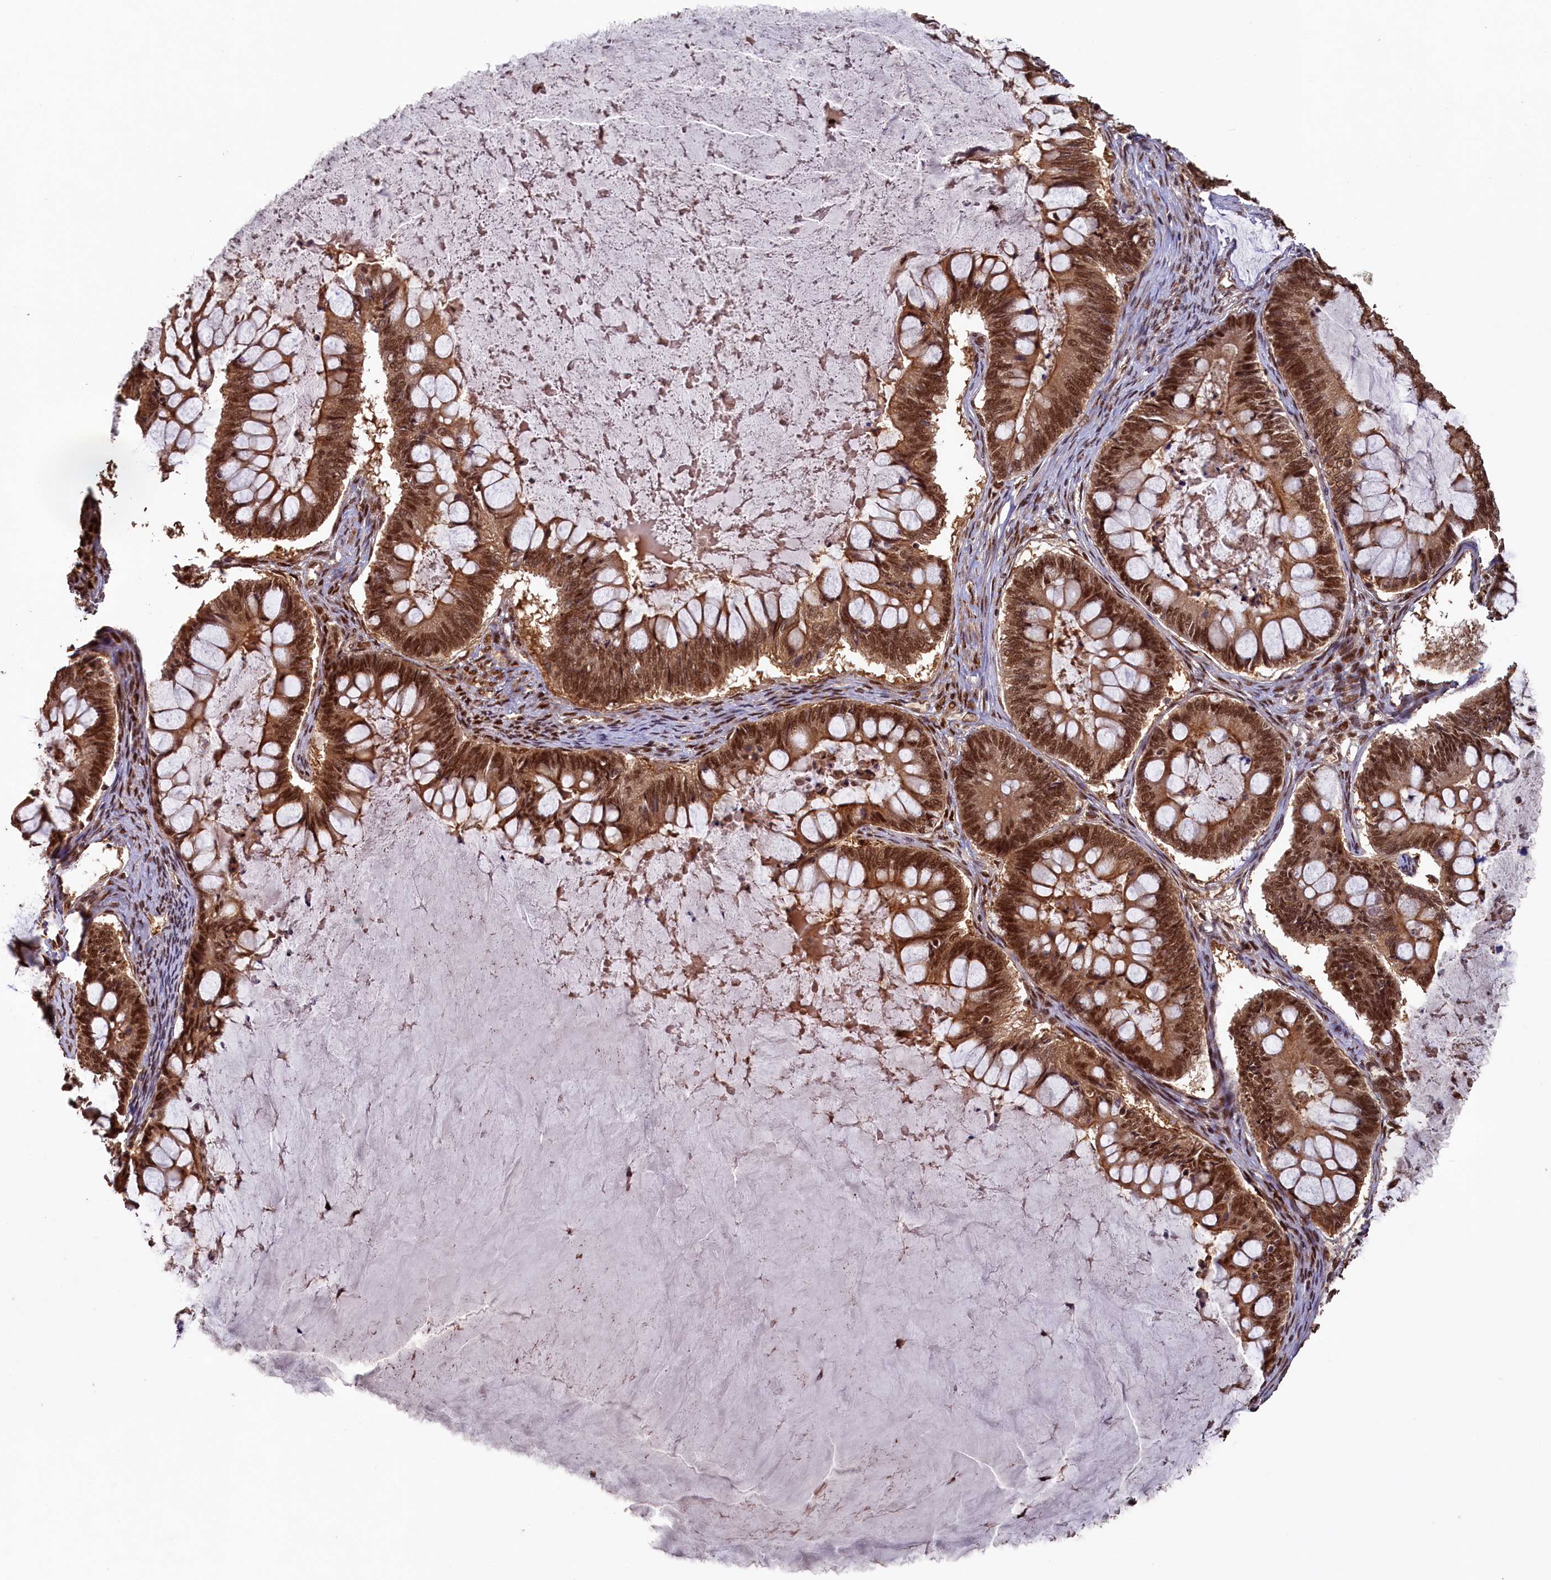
{"staining": {"intensity": "strong", "quantity": ">75%", "location": "cytoplasmic/membranous,nuclear"}, "tissue": "ovarian cancer", "cell_type": "Tumor cells", "image_type": "cancer", "snomed": [{"axis": "morphology", "description": "Cystadenocarcinoma, mucinous, NOS"}, {"axis": "topography", "description": "Ovary"}], "caption": "Ovarian cancer (mucinous cystadenocarcinoma) stained with immunohistochemistry (IHC) shows strong cytoplasmic/membranous and nuclear positivity in about >75% of tumor cells.", "gene": "NAE1", "patient": {"sex": "female", "age": 61}}